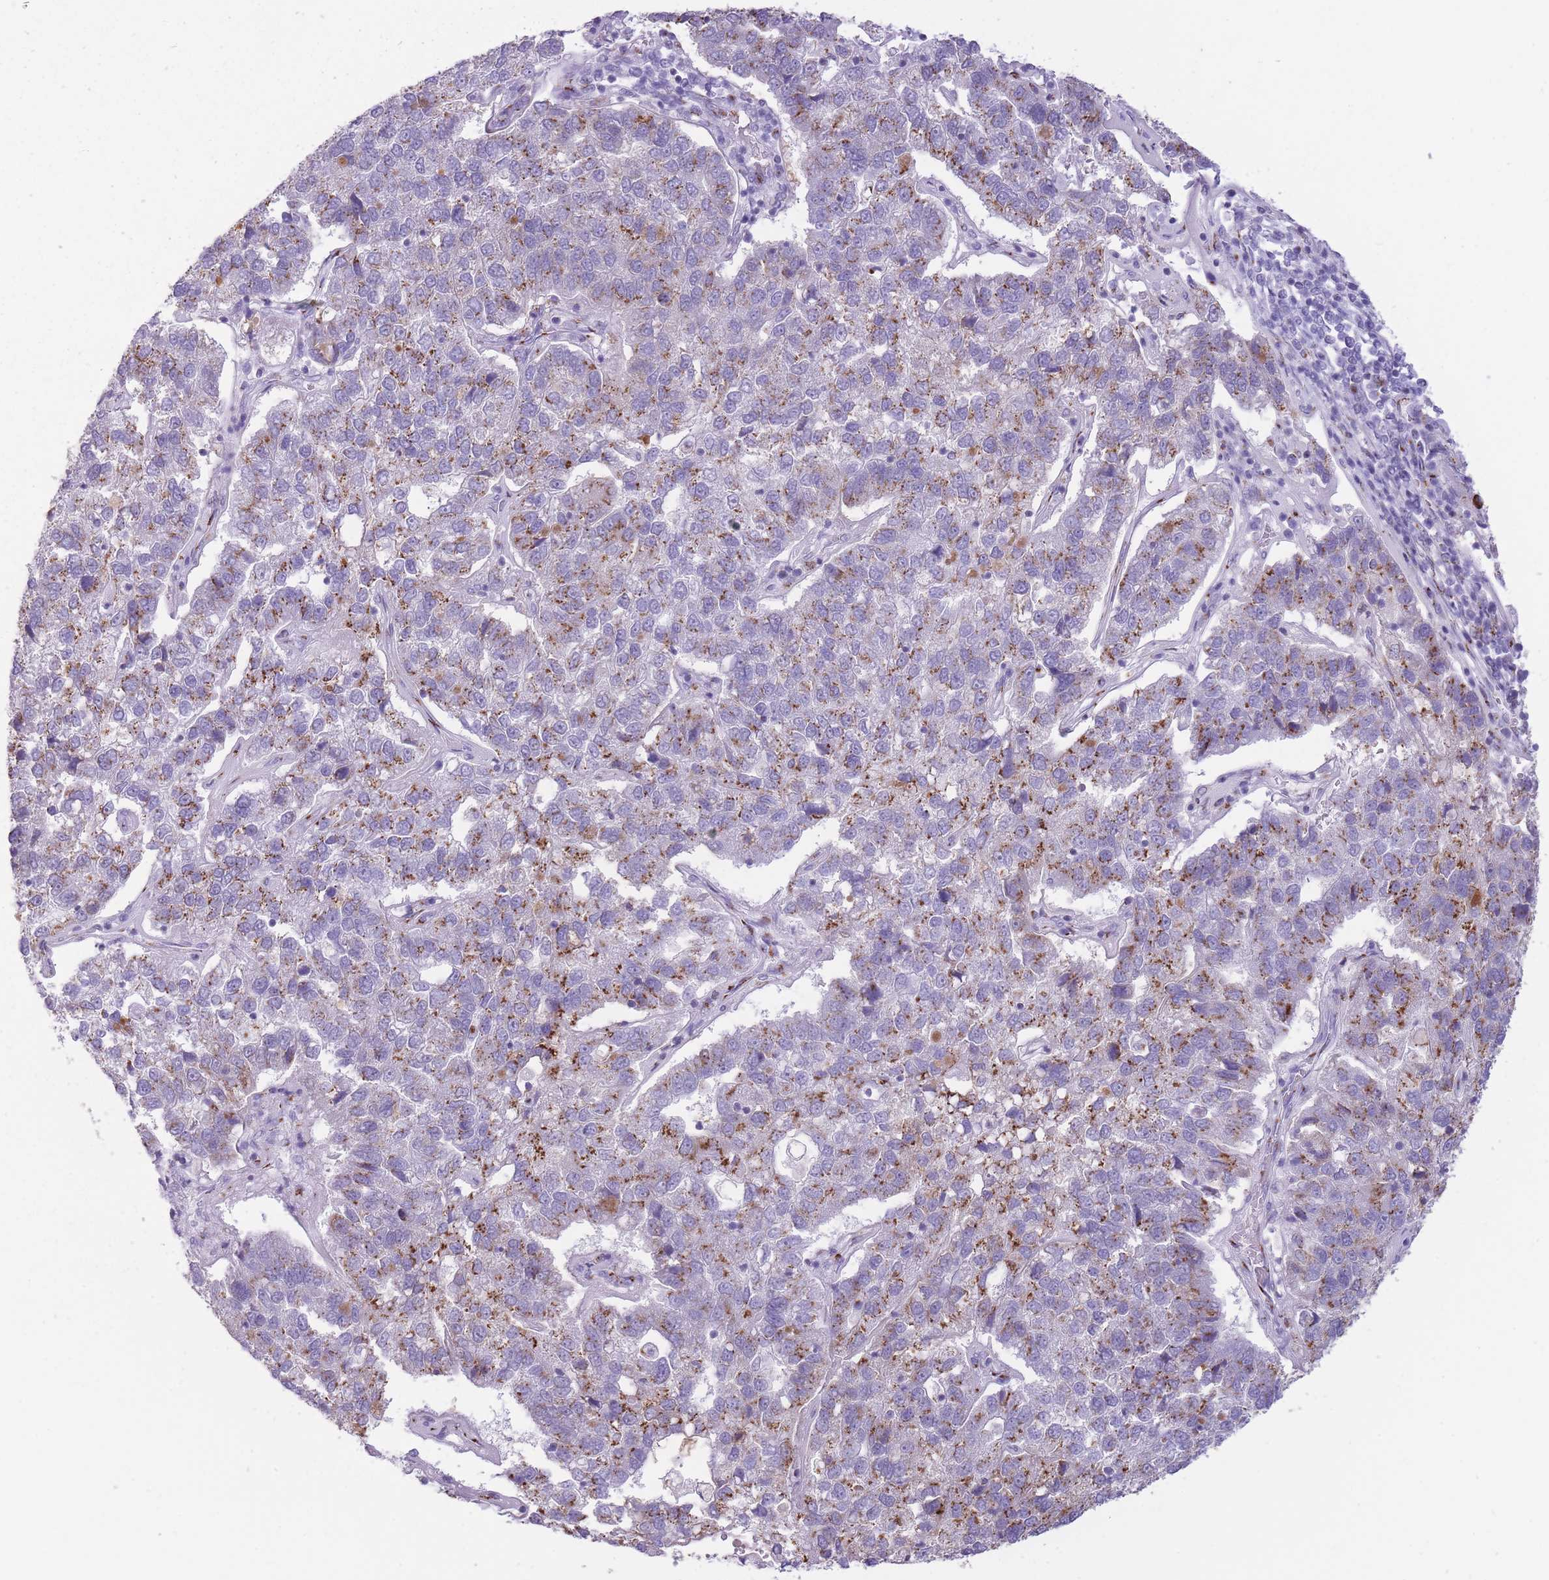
{"staining": {"intensity": "moderate", "quantity": "25%-75%", "location": "cytoplasmic/membranous"}, "tissue": "pancreatic cancer", "cell_type": "Tumor cells", "image_type": "cancer", "snomed": [{"axis": "morphology", "description": "Adenocarcinoma, NOS"}, {"axis": "topography", "description": "Pancreas"}], "caption": "Tumor cells demonstrate moderate cytoplasmic/membranous expression in approximately 25%-75% of cells in pancreatic cancer.", "gene": "B4GALT2", "patient": {"sex": "female", "age": 61}}